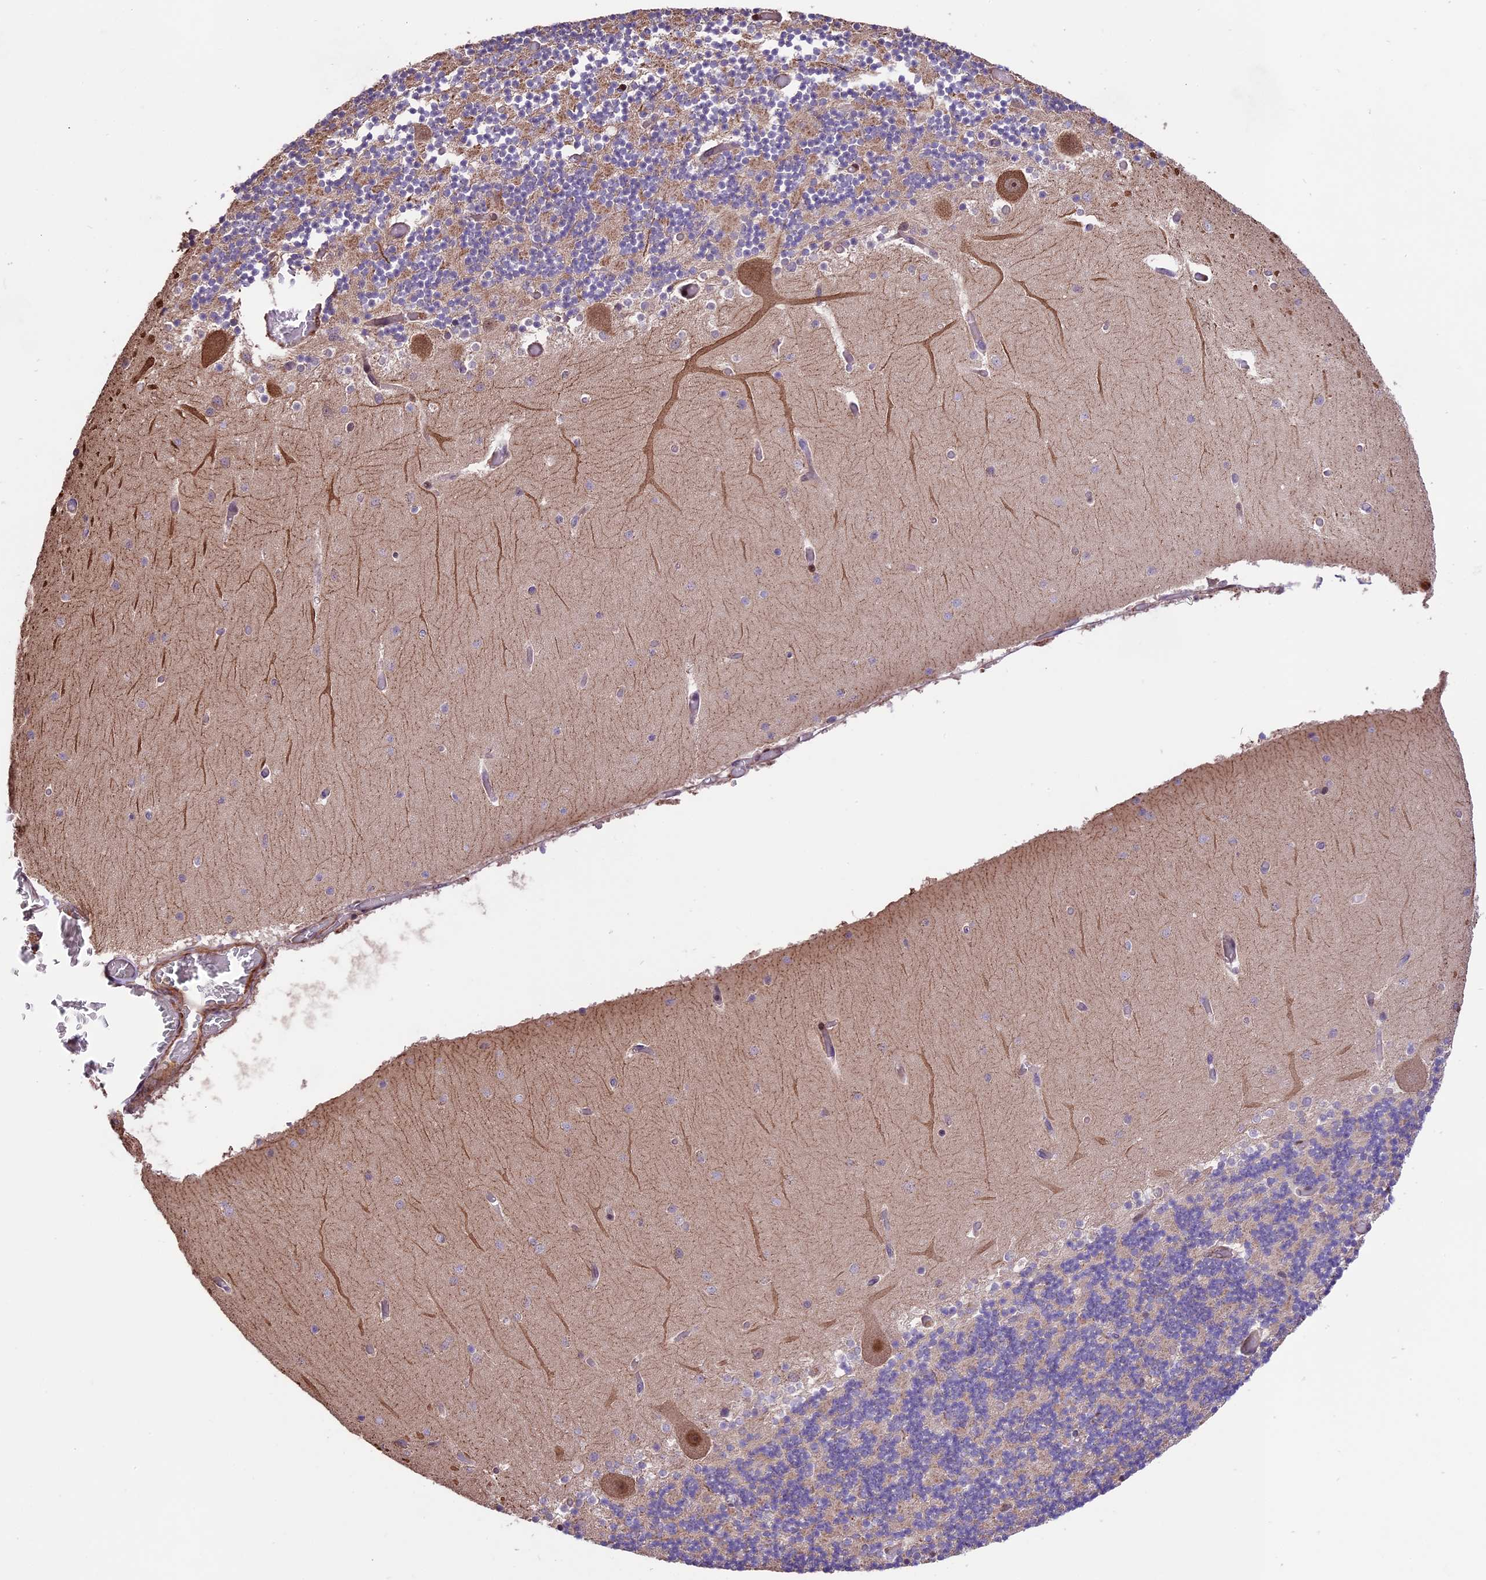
{"staining": {"intensity": "moderate", "quantity": "25%-75%", "location": "cytoplasmic/membranous"}, "tissue": "cerebellum", "cell_type": "Cells in granular layer", "image_type": "normal", "snomed": [{"axis": "morphology", "description": "Normal tissue, NOS"}, {"axis": "topography", "description": "Cerebellum"}], "caption": "A high-resolution photomicrograph shows immunohistochemistry (IHC) staining of normal cerebellum, which exhibits moderate cytoplasmic/membranous staining in approximately 25%-75% of cells in granular layer.", "gene": "HDAC5", "patient": {"sex": "female", "age": 28}}